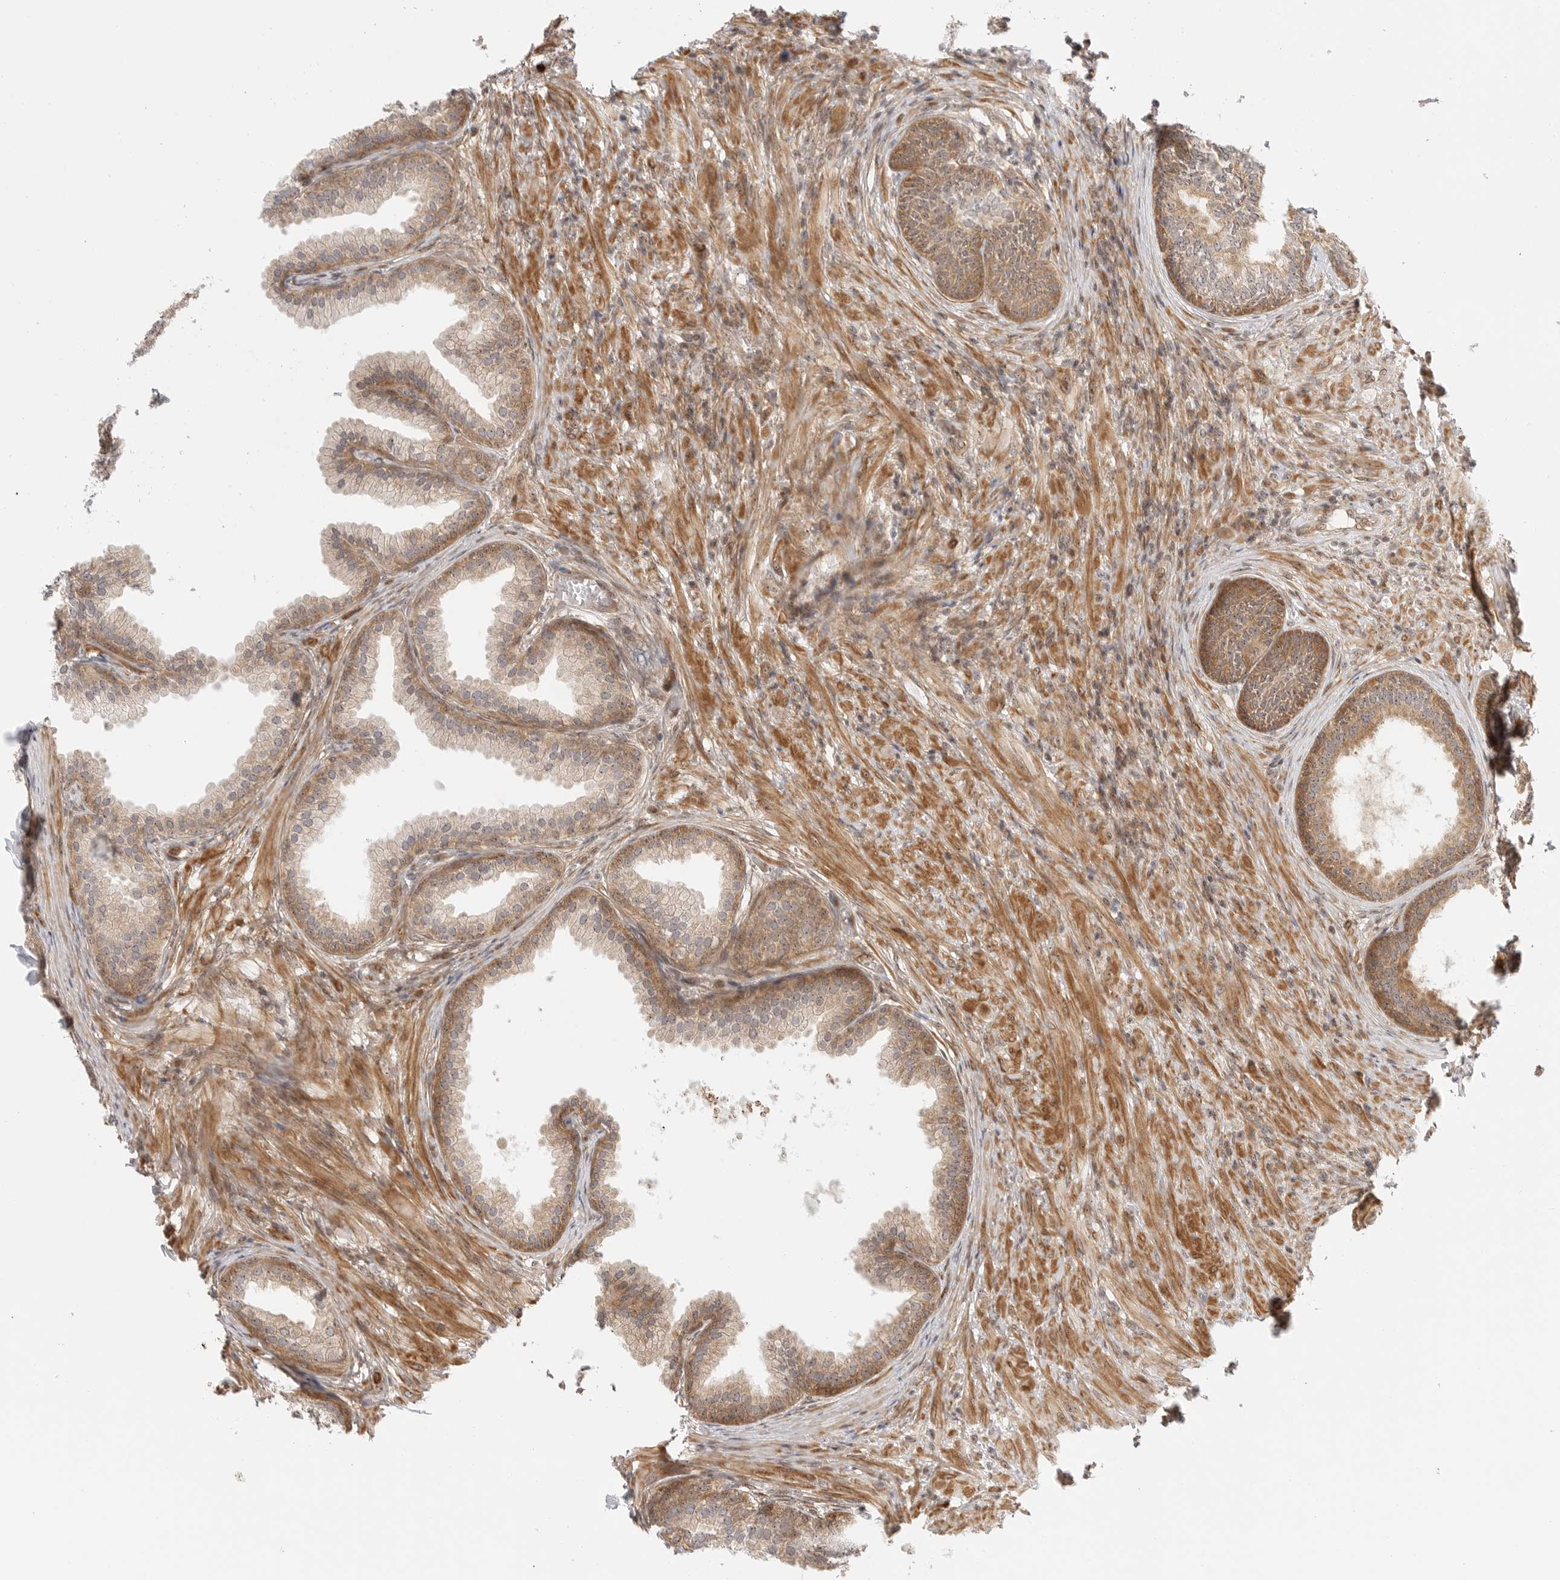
{"staining": {"intensity": "moderate", "quantity": "25%-75%", "location": "cytoplasmic/membranous"}, "tissue": "prostate", "cell_type": "Glandular cells", "image_type": "normal", "snomed": [{"axis": "morphology", "description": "Normal tissue, NOS"}, {"axis": "topography", "description": "Prostate"}], "caption": "Normal prostate displays moderate cytoplasmic/membranous expression in approximately 25%-75% of glandular cells, visualized by immunohistochemistry. Using DAB (3,3'-diaminobenzidine) (brown) and hematoxylin (blue) stains, captured at high magnification using brightfield microscopy.", "gene": "DSCC1", "patient": {"sex": "male", "age": 76}}